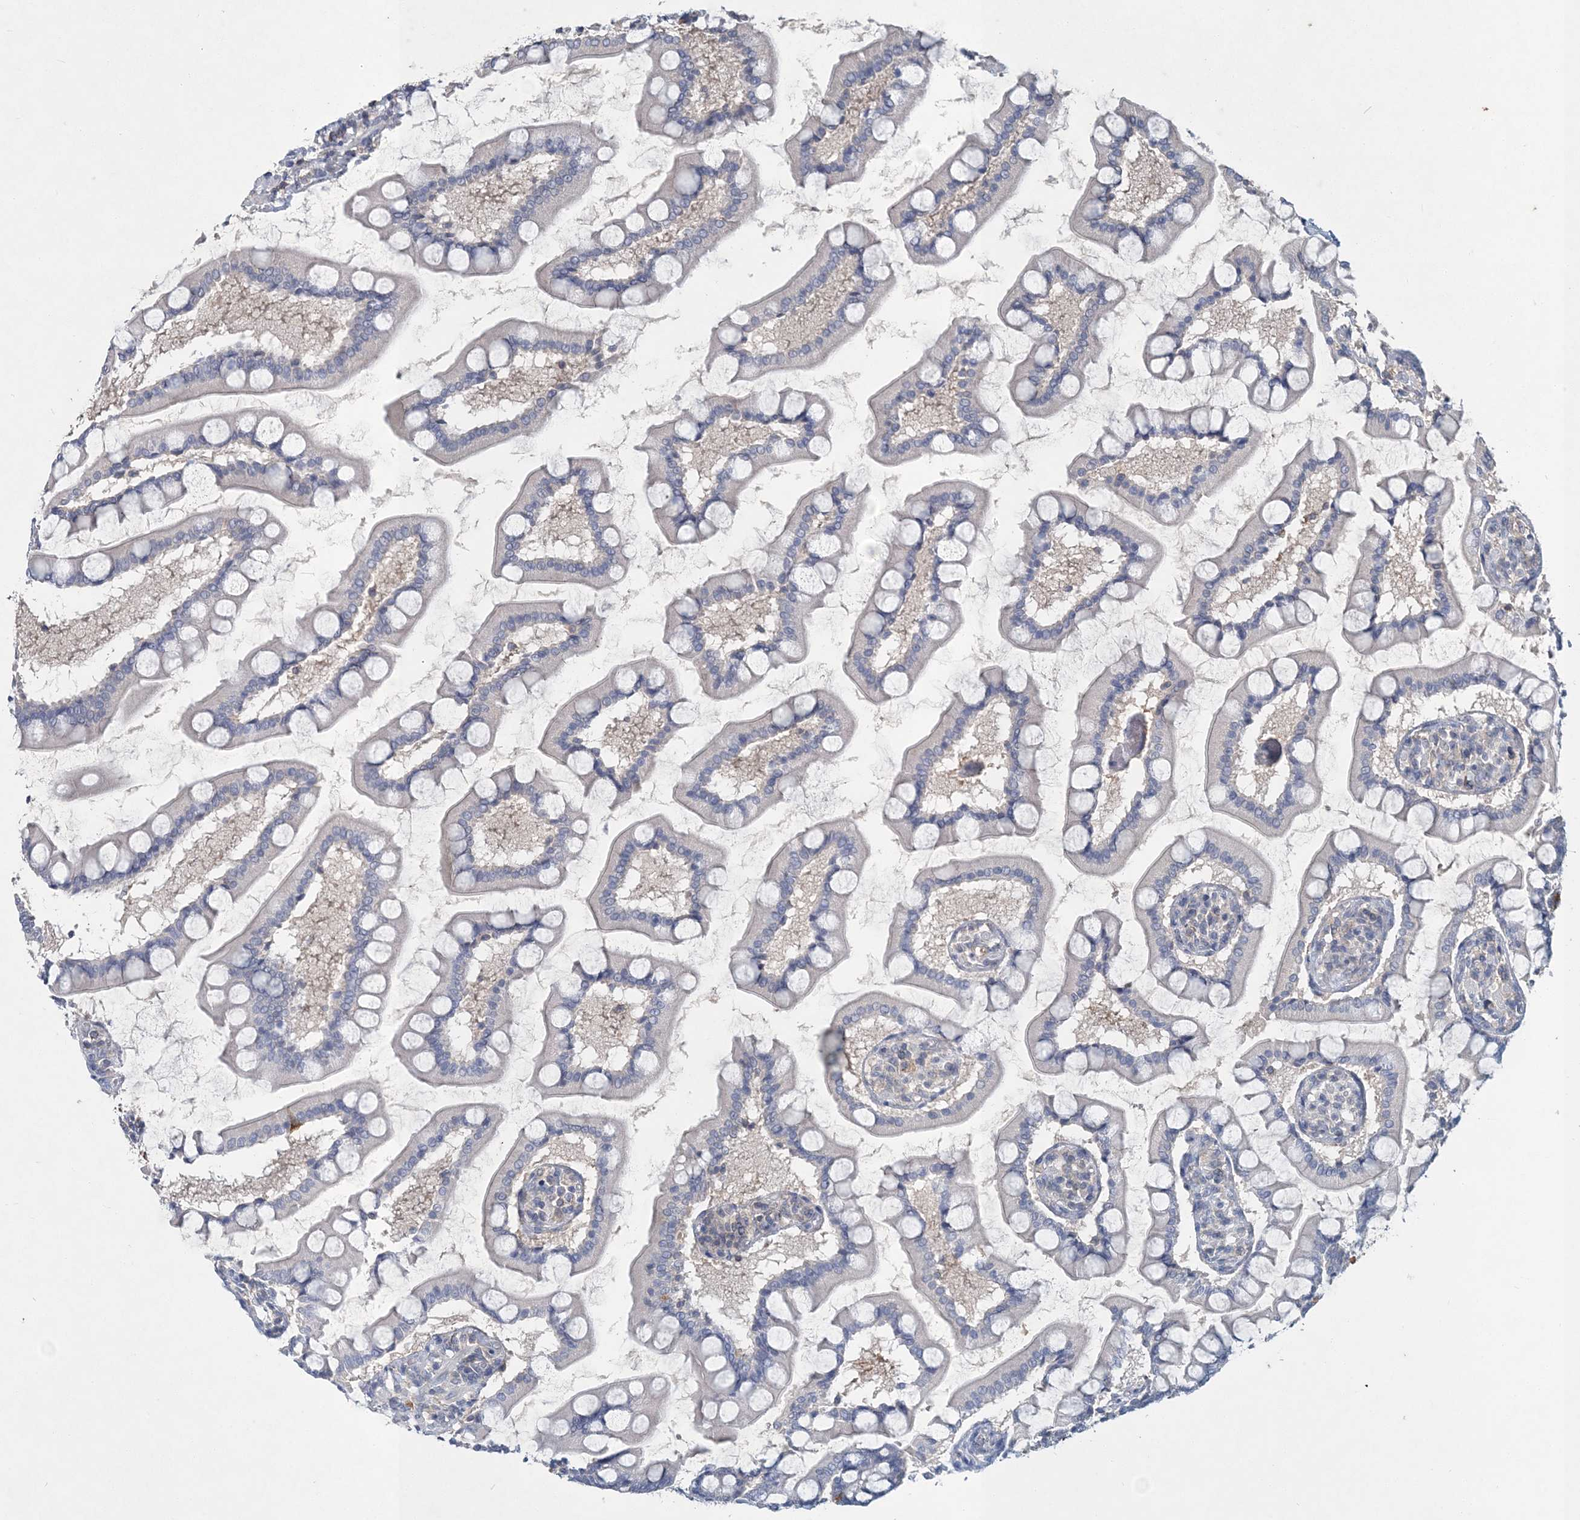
{"staining": {"intensity": "negative", "quantity": "none", "location": "none"}, "tissue": "small intestine", "cell_type": "Glandular cells", "image_type": "normal", "snomed": [{"axis": "morphology", "description": "Normal tissue, NOS"}, {"axis": "topography", "description": "Small intestine"}], "caption": "Immunohistochemical staining of benign human small intestine shows no significant positivity in glandular cells. Brightfield microscopy of immunohistochemistry stained with DAB (brown) and hematoxylin (blue), captured at high magnification.", "gene": "RNF25", "patient": {"sex": "male", "age": 41}}